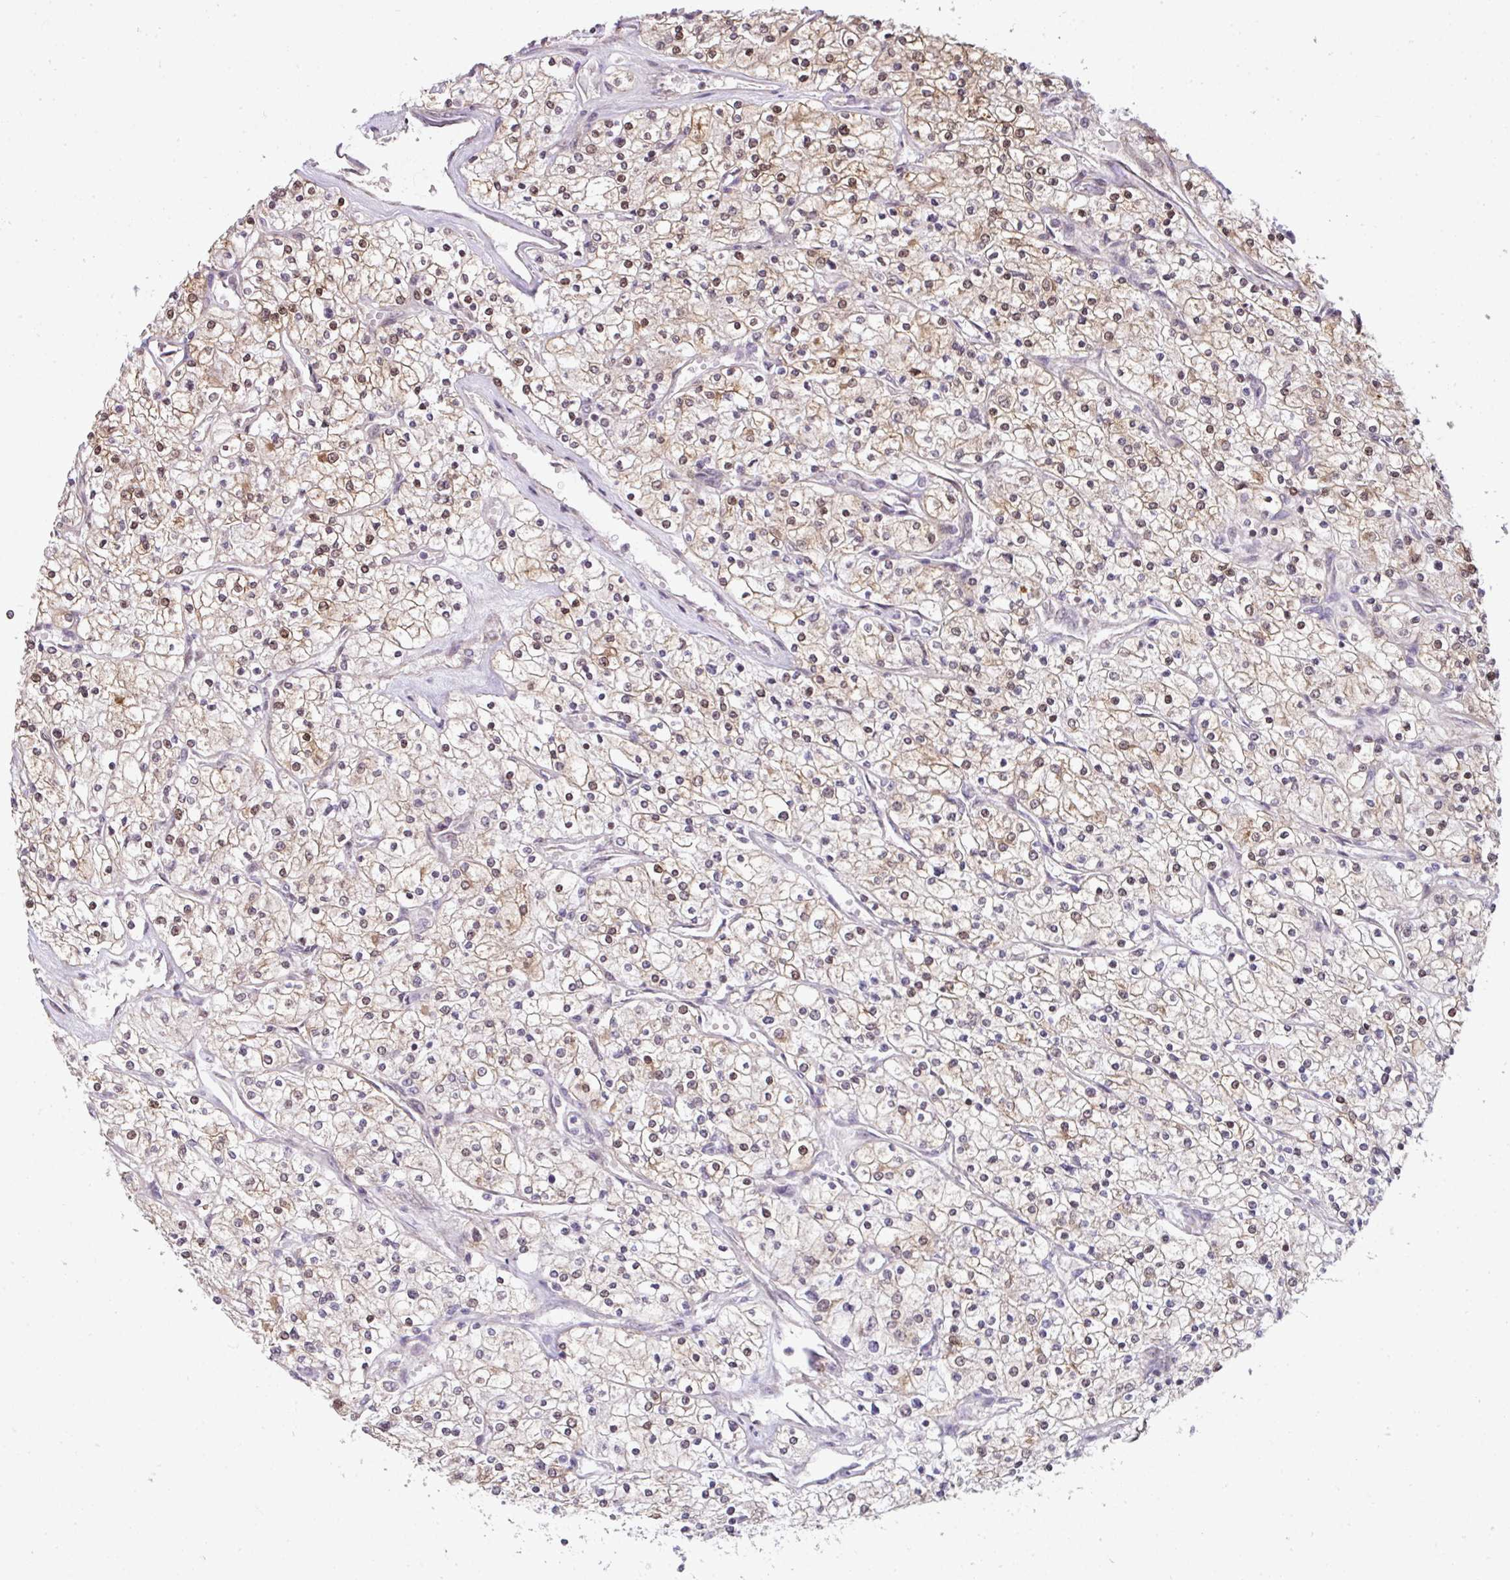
{"staining": {"intensity": "moderate", "quantity": "25%-75%", "location": "cytoplasmic/membranous,nuclear"}, "tissue": "renal cancer", "cell_type": "Tumor cells", "image_type": "cancer", "snomed": [{"axis": "morphology", "description": "Adenocarcinoma, NOS"}, {"axis": "topography", "description": "Kidney"}], "caption": "There is medium levels of moderate cytoplasmic/membranous and nuclear staining in tumor cells of adenocarcinoma (renal), as demonstrated by immunohistochemical staining (brown color).", "gene": "PLK1", "patient": {"sex": "male", "age": 80}}